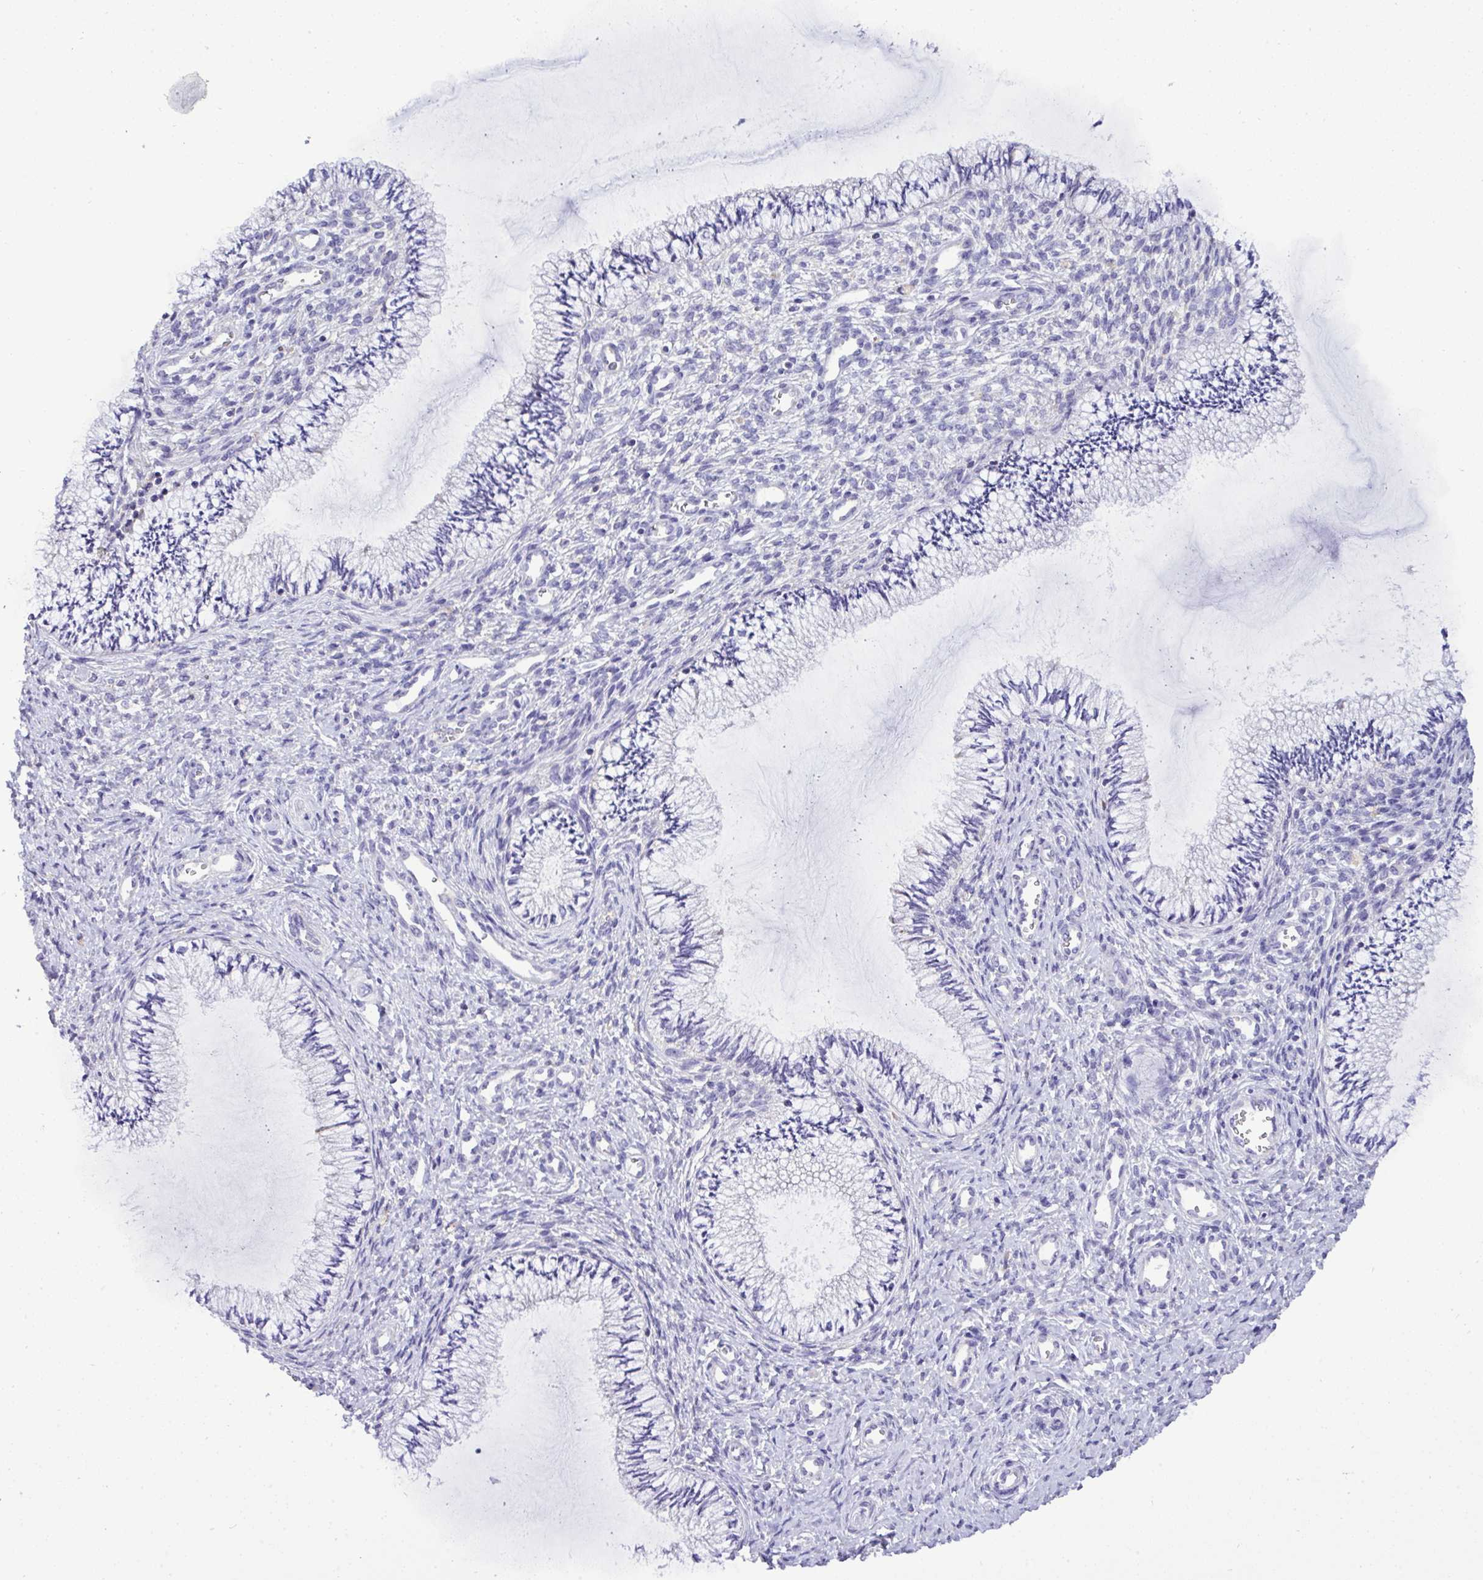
{"staining": {"intensity": "negative", "quantity": "none", "location": "none"}, "tissue": "cervix", "cell_type": "Glandular cells", "image_type": "normal", "snomed": [{"axis": "morphology", "description": "Normal tissue, NOS"}, {"axis": "topography", "description": "Cervix"}], "caption": "IHC of benign human cervix demonstrates no positivity in glandular cells.", "gene": "ST8SIA2", "patient": {"sex": "female", "age": 24}}